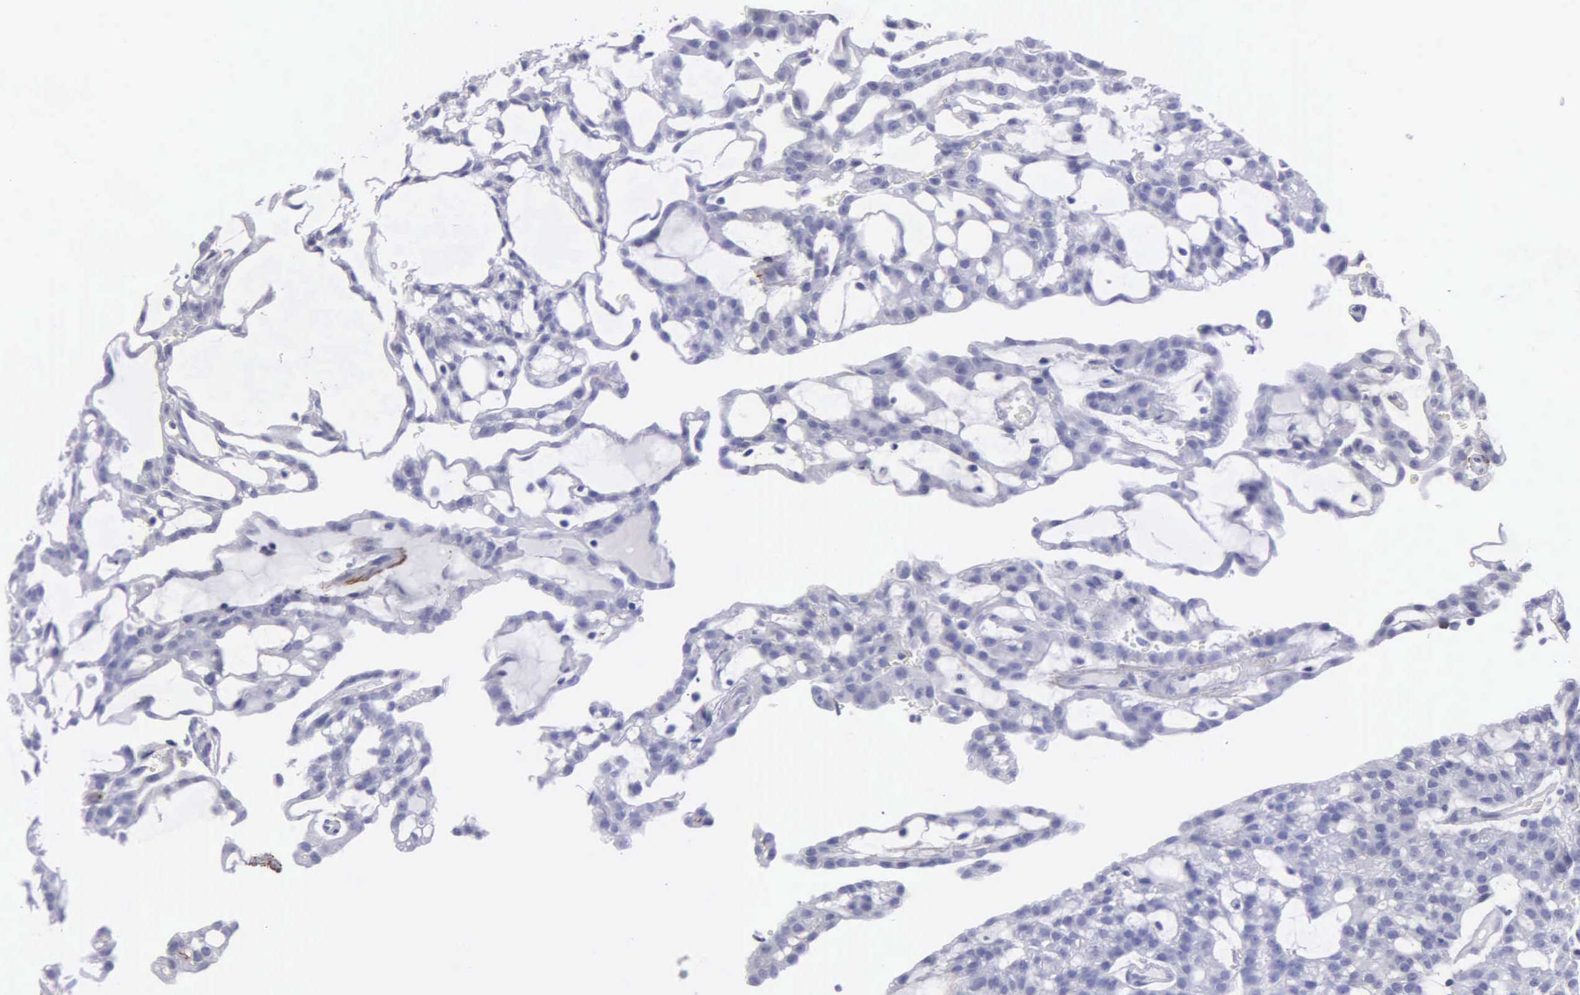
{"staining": {"intensity": "negative", "quantity": "none", "location": "none"}, "tissue": "renal cancer", "cell_type": "Tumor cells", "image_type": "cancer", "snomed": [{"axis": "morphology", "description": "Adenocarcinoma, NOS"}, {"axis": "topography", "description": "Kidney"}], "caption": "A histopathology image of renal cancer (adenocarcinoma) stained for a protein demonstrates no brown staining in tumor cells.", "gene": "FBLN5", "patient": {"sex": "male", "age": 63}}